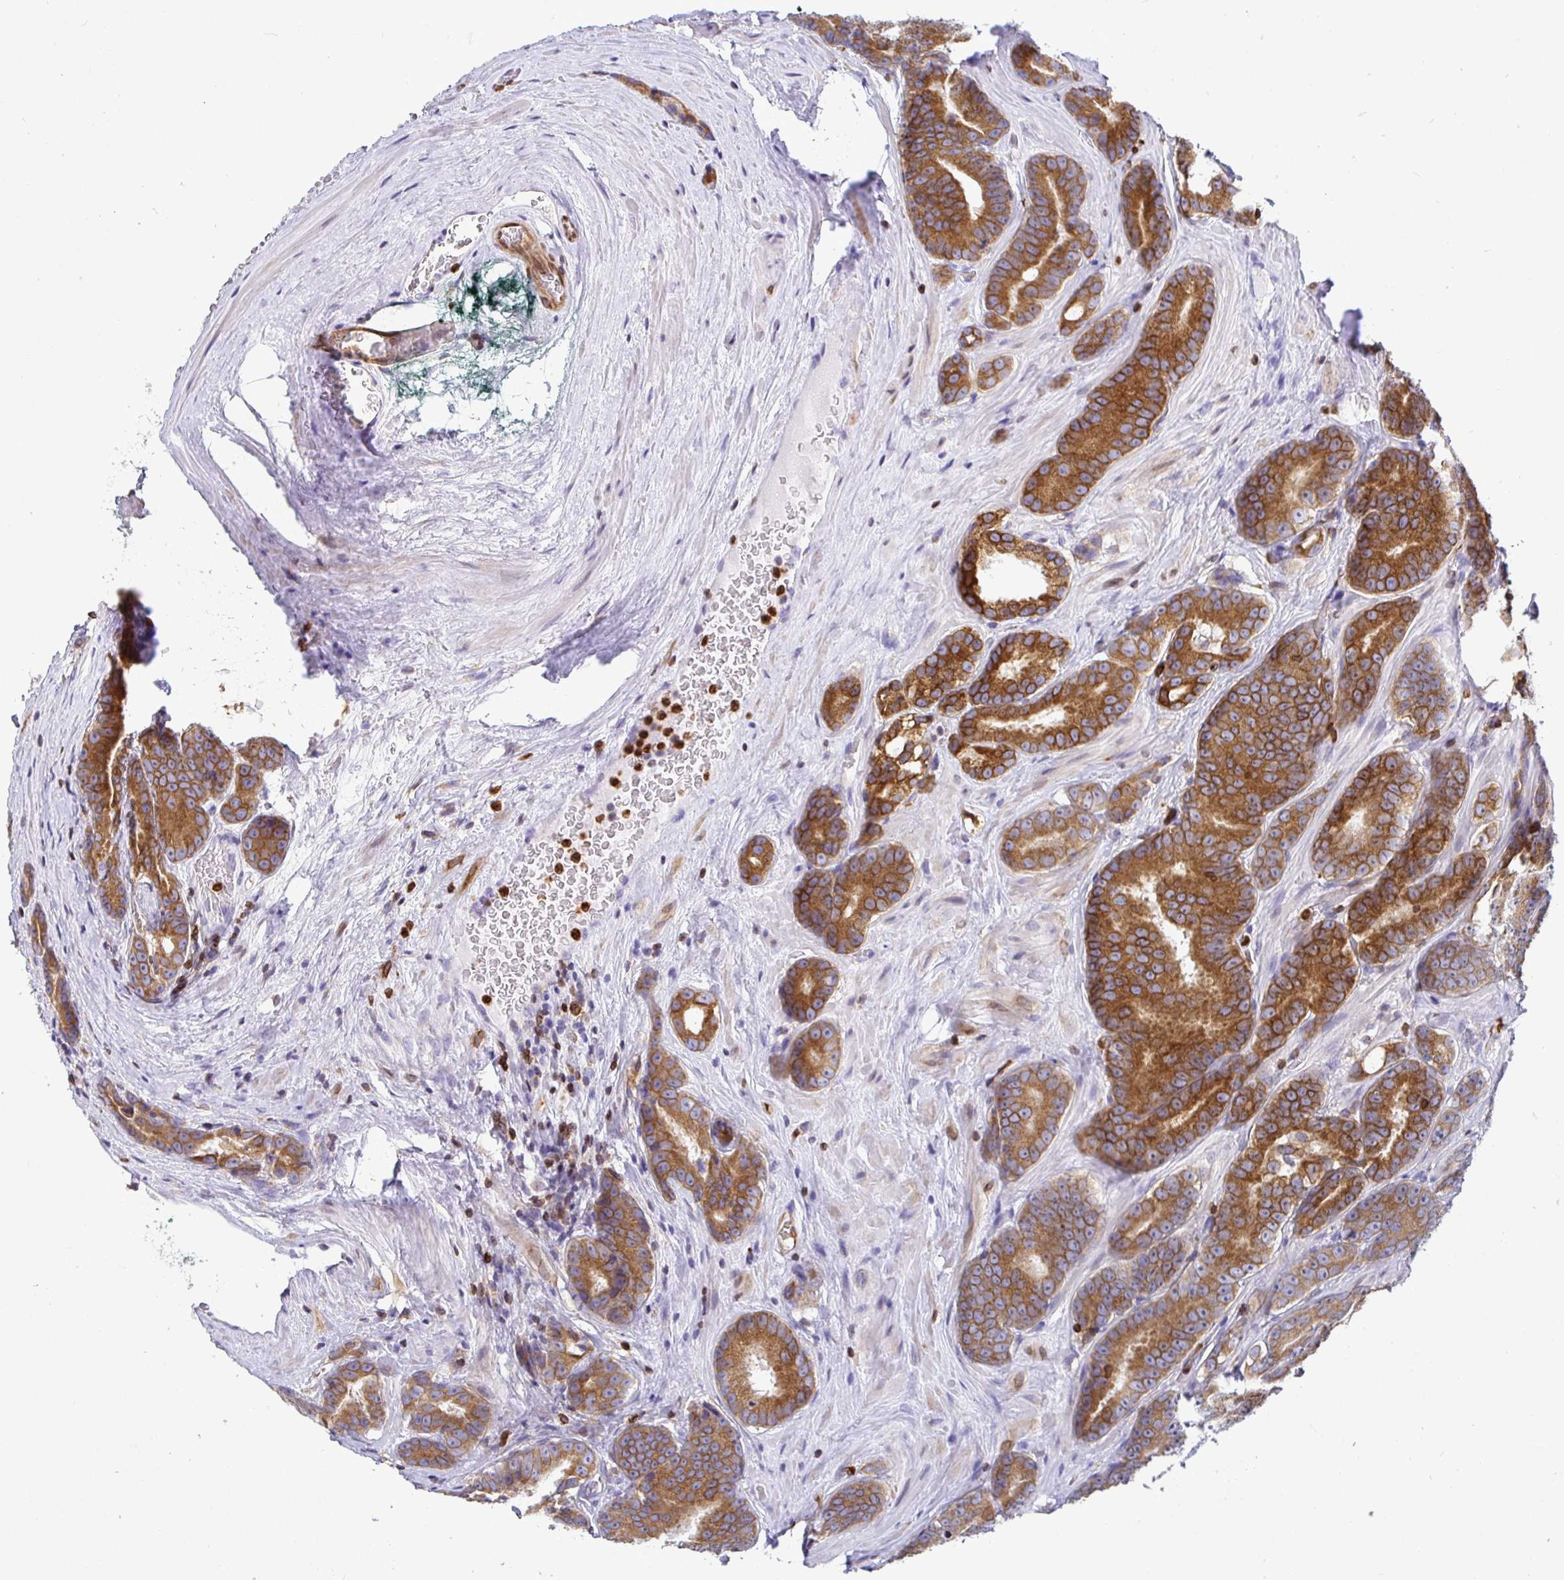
{"staining": {"intensity": "strong", "quantity": ">75%", "location": "cytoplasmic/membranous"}, "tissue": "prostate cancer", "cell_type": "Tumor cells", "image_type": "cancer", "snomed": [{"axis": "morphology", "description": "Adenocarcinoma, Low grade"}, {"axis": "topography", "description": "Prostate"}], "caption": "Prostate adenocarcinoma (low-grade) tissue exhibits strong cytoplasmic/membranous staining in about >75% of tumor cells (DAB = brown stain, brightfield microscopy at high magnification).", "gene": "TP53I11", "patient": {"sex": "male", "age": 62}}